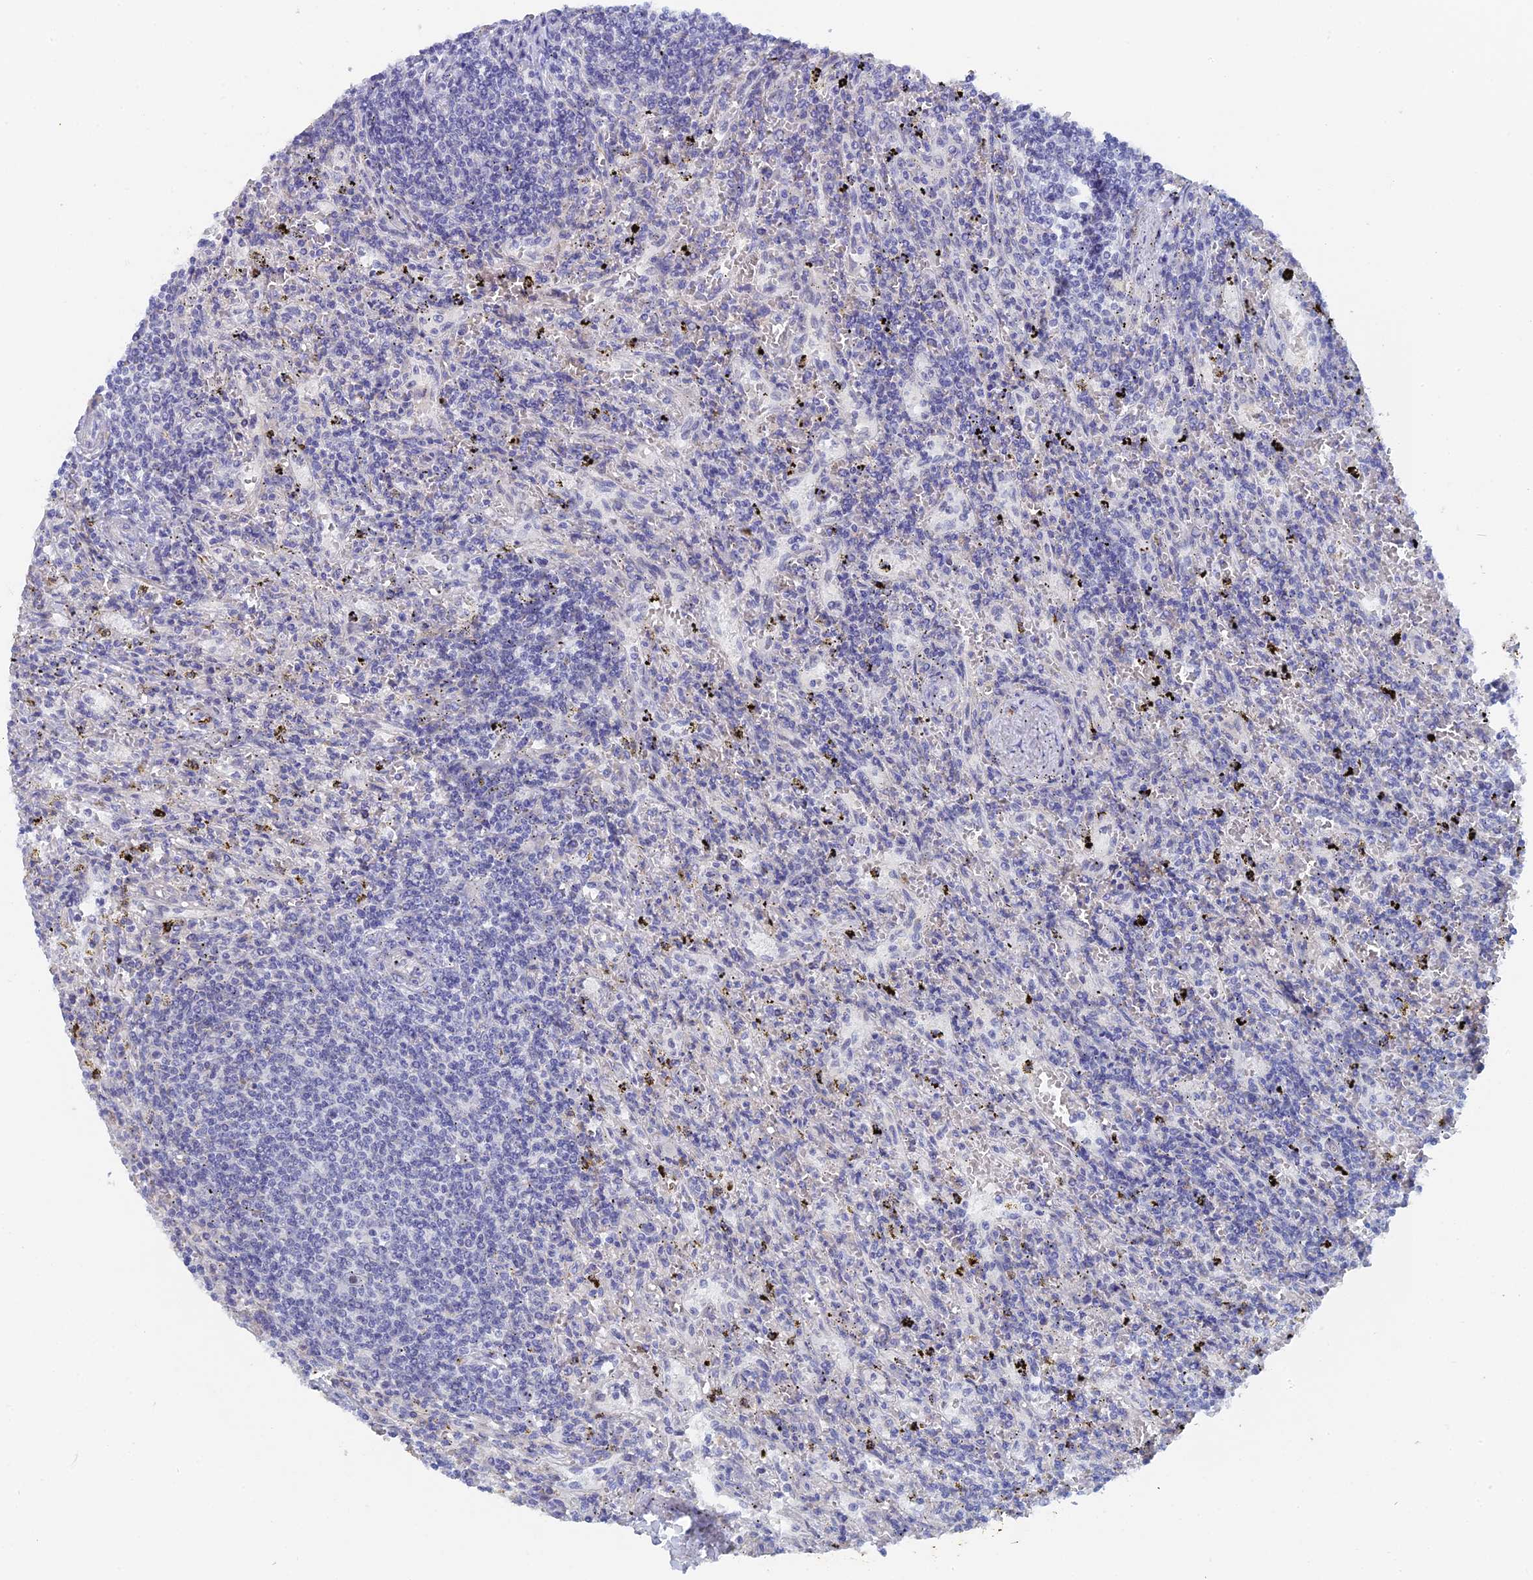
{"staining": {"intensity": "negative", "quantity": "none", "location": "none"}, "tissue": "lymphoma", "cell_type": "Tumor cells", "image_type": "cancer", "snomed": [{"axis": "morphology", "description": "Malignant lymphoma, non-Hodgkin's type, Low grade"}, {"axis": "topography", "description": "Spleen"}], "caption": "IHC of low-grade malignant lymphoma, non-Hodgkin's type displays no staining in tumor cells.", "gene": "SRFBP1", "patient": {"sex": "male", "age": 76}}